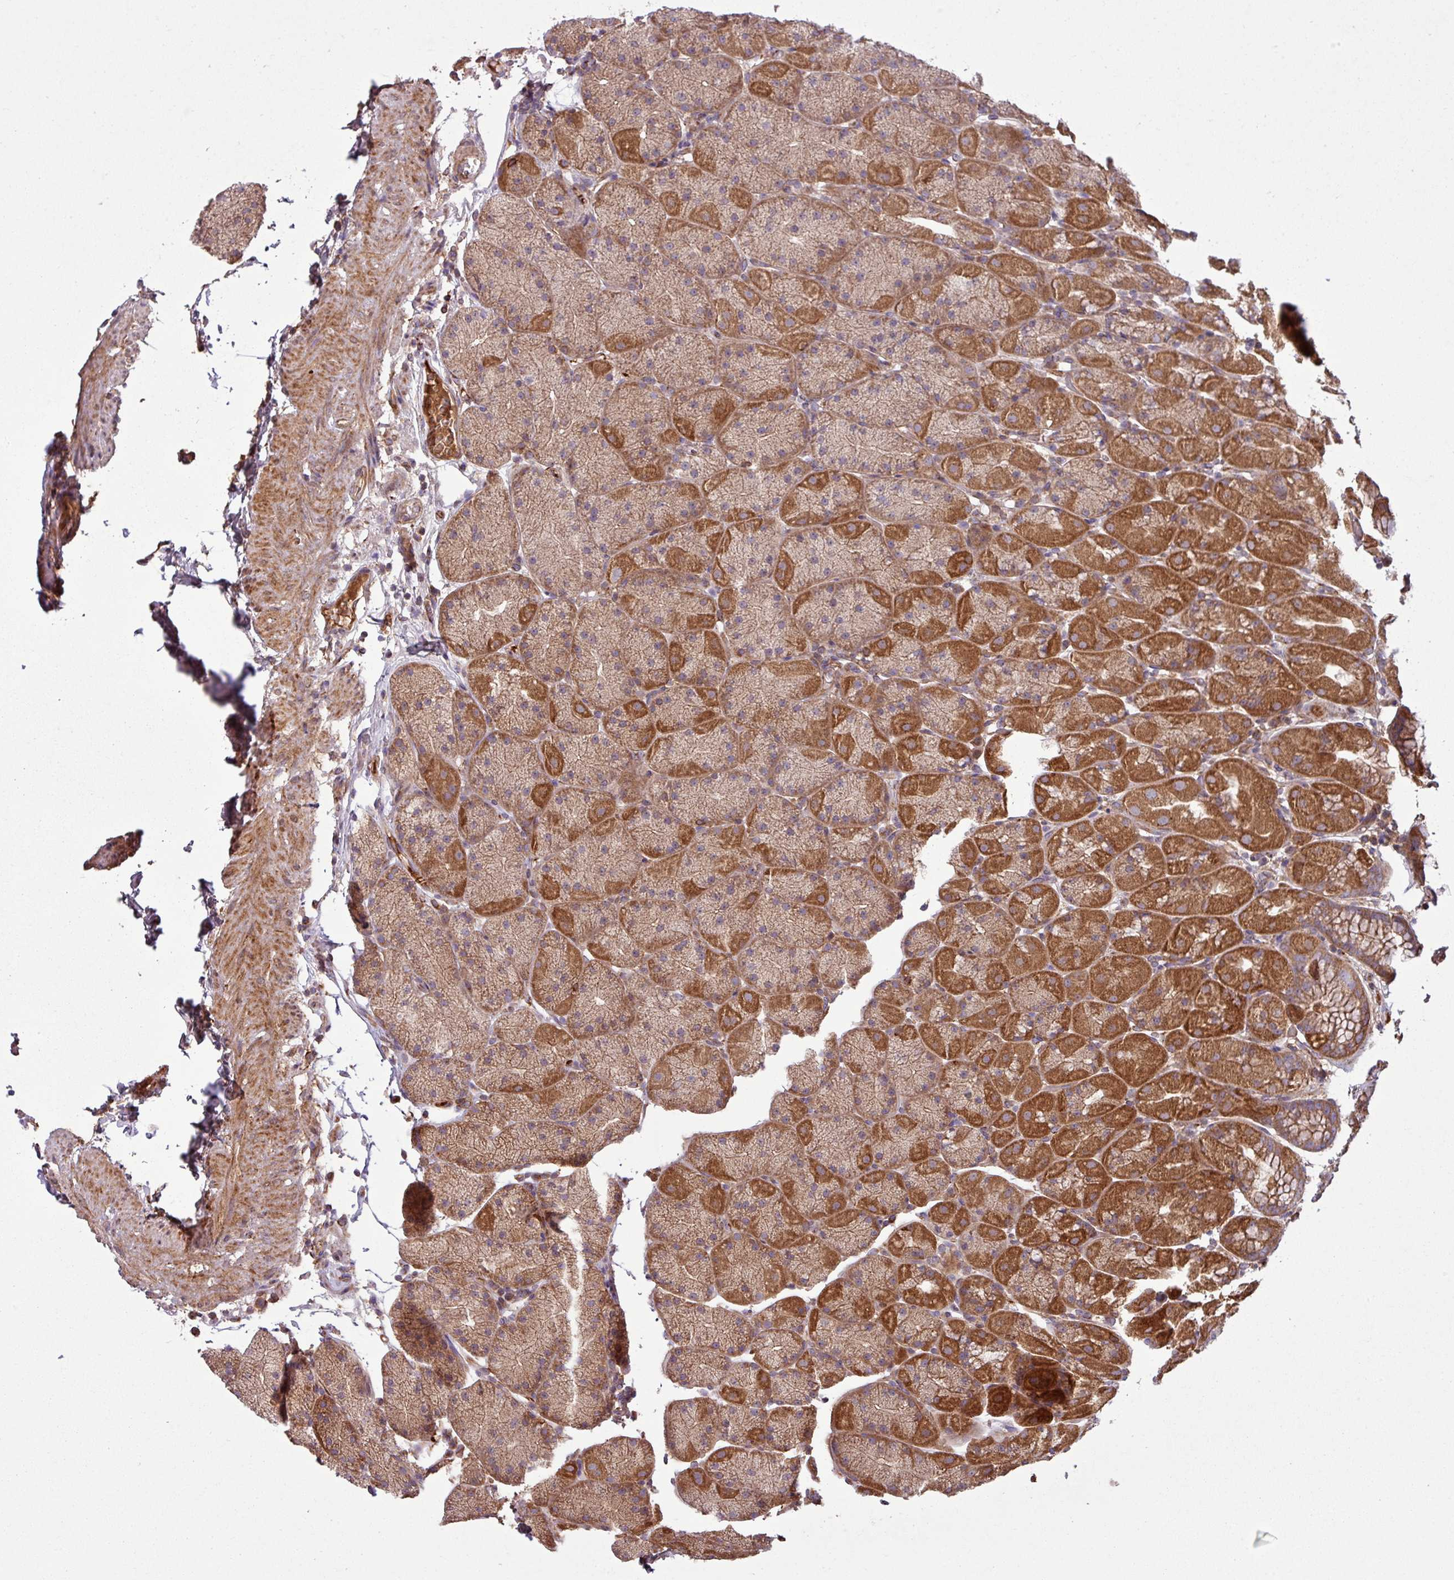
{"staining": {"intensity": "strong", "quantity": ">75%", "location": "cytoplasmic/membranous"}, "tissue": "stomach", "cell_type": "Glandular cells", "image_type": "normal", "snomed": [{"axis": "morphology", "description": "Normal tissue, NOS"}, {"axis": "topography", "description": "Stomach, upper"}, {"axis": "topography", "description": "Stomach, lower"}], "caption": "Immunohistochemical staining of normal stomach shows strong cytoplasmic/membranous protein staining in approximately >75% of glandular cells.", "gene": "SNRNP25", "patient": {"sex": "male", "age": 67}}